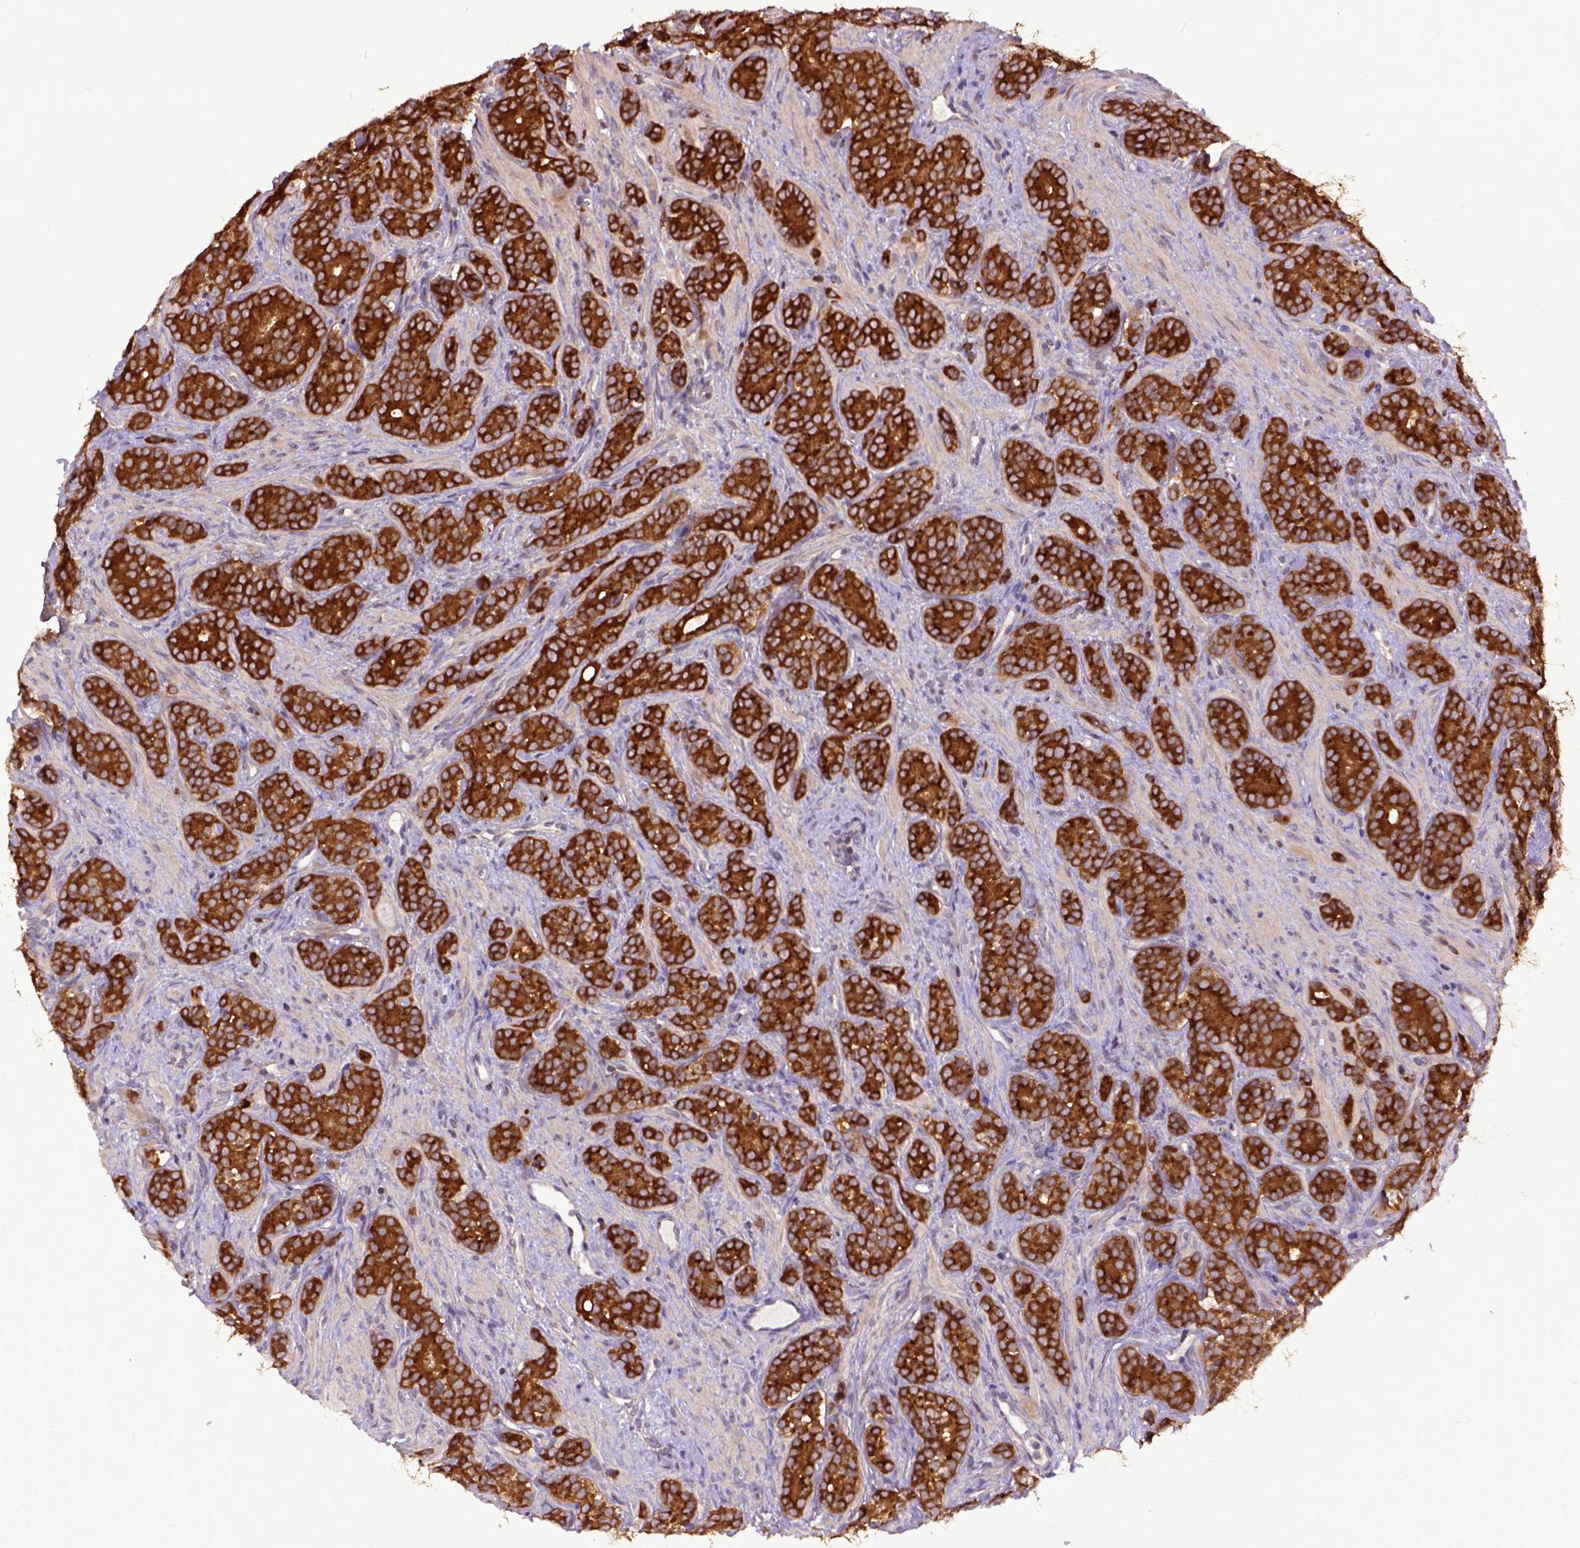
{"staining": {"intensity": "strong", "quantity": ">75%", "location": "cytoplasmic/membranous"}, "tissue": "prostate cancer", "cell_type": "Tumor cells", "image_type": "cancer", "snomed": [{"axis": "morphology", "description": "Adenocarcinoma, High grade"}, {"axis": "topography", "description": "Prostate"}], "caption": "Protein analysis of high-grade adenocarcinoma (prostate) tissue exhibits strong cytoplasmic/membranous staining in approximately >75% of tumor cells.", "gene": "ARL1", "patient": {"sex": "male", "age": 84}}